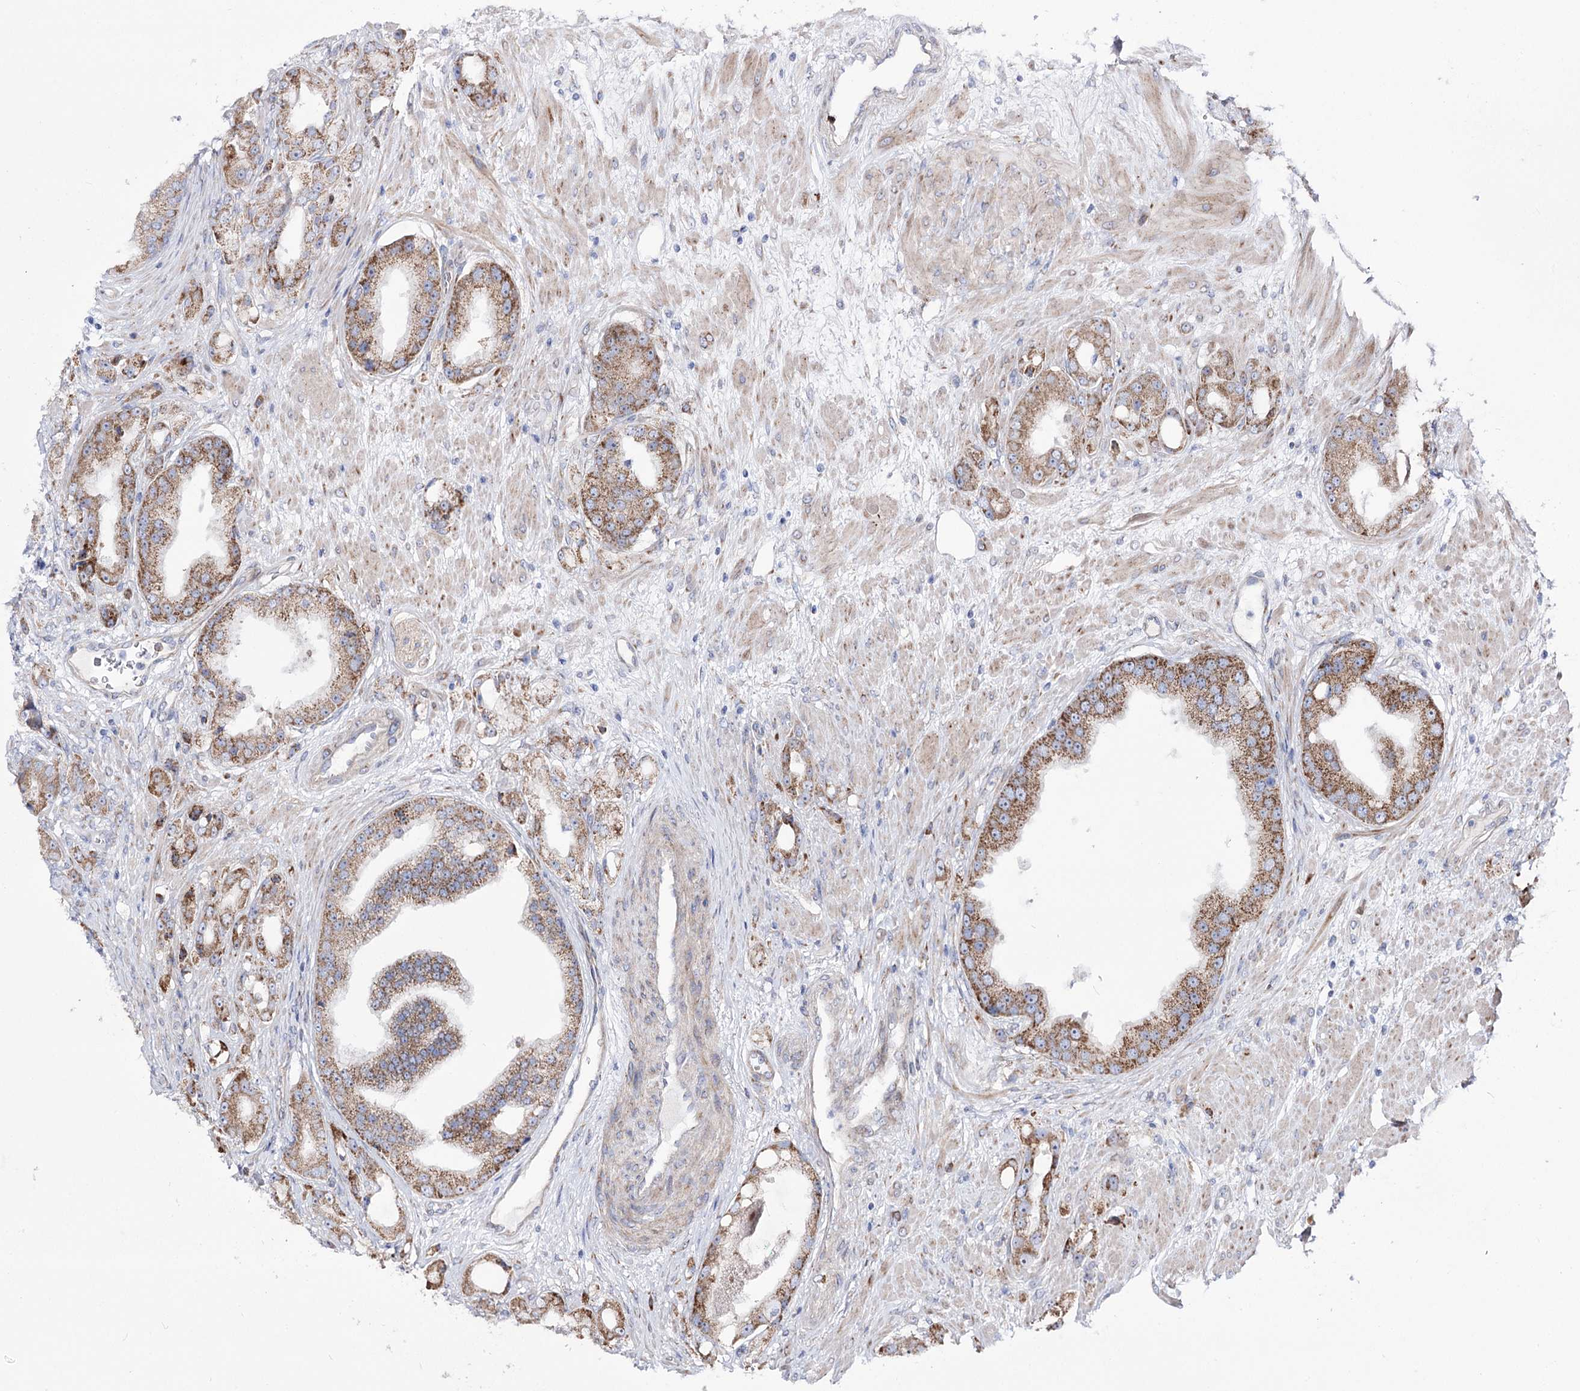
{"staining": {"intensity": "moderate", "quantity": "25%-75%", "location": "cytoplasmic/membranous"}, "tissue": "prostate cancer", "cell_type": "Tumor cells", "image_type": "cancer", "snomed": [{"axis": "morphology", "description": "Adenocarcinoma, Low grade"}, {"axis": "topography", "description": "Prostate"}], "caption": "Immunohistochemical staining of prostate adenocarcinoma (low-grade) displays moderate cytoplasmic/membranous protein staining in approximately 25%-75% of tumor cells. (Brightfield microscopy of DAB IHC at high magnification).", "gene": "METTL5", "patient": {"sex": "male", "age": 67}}